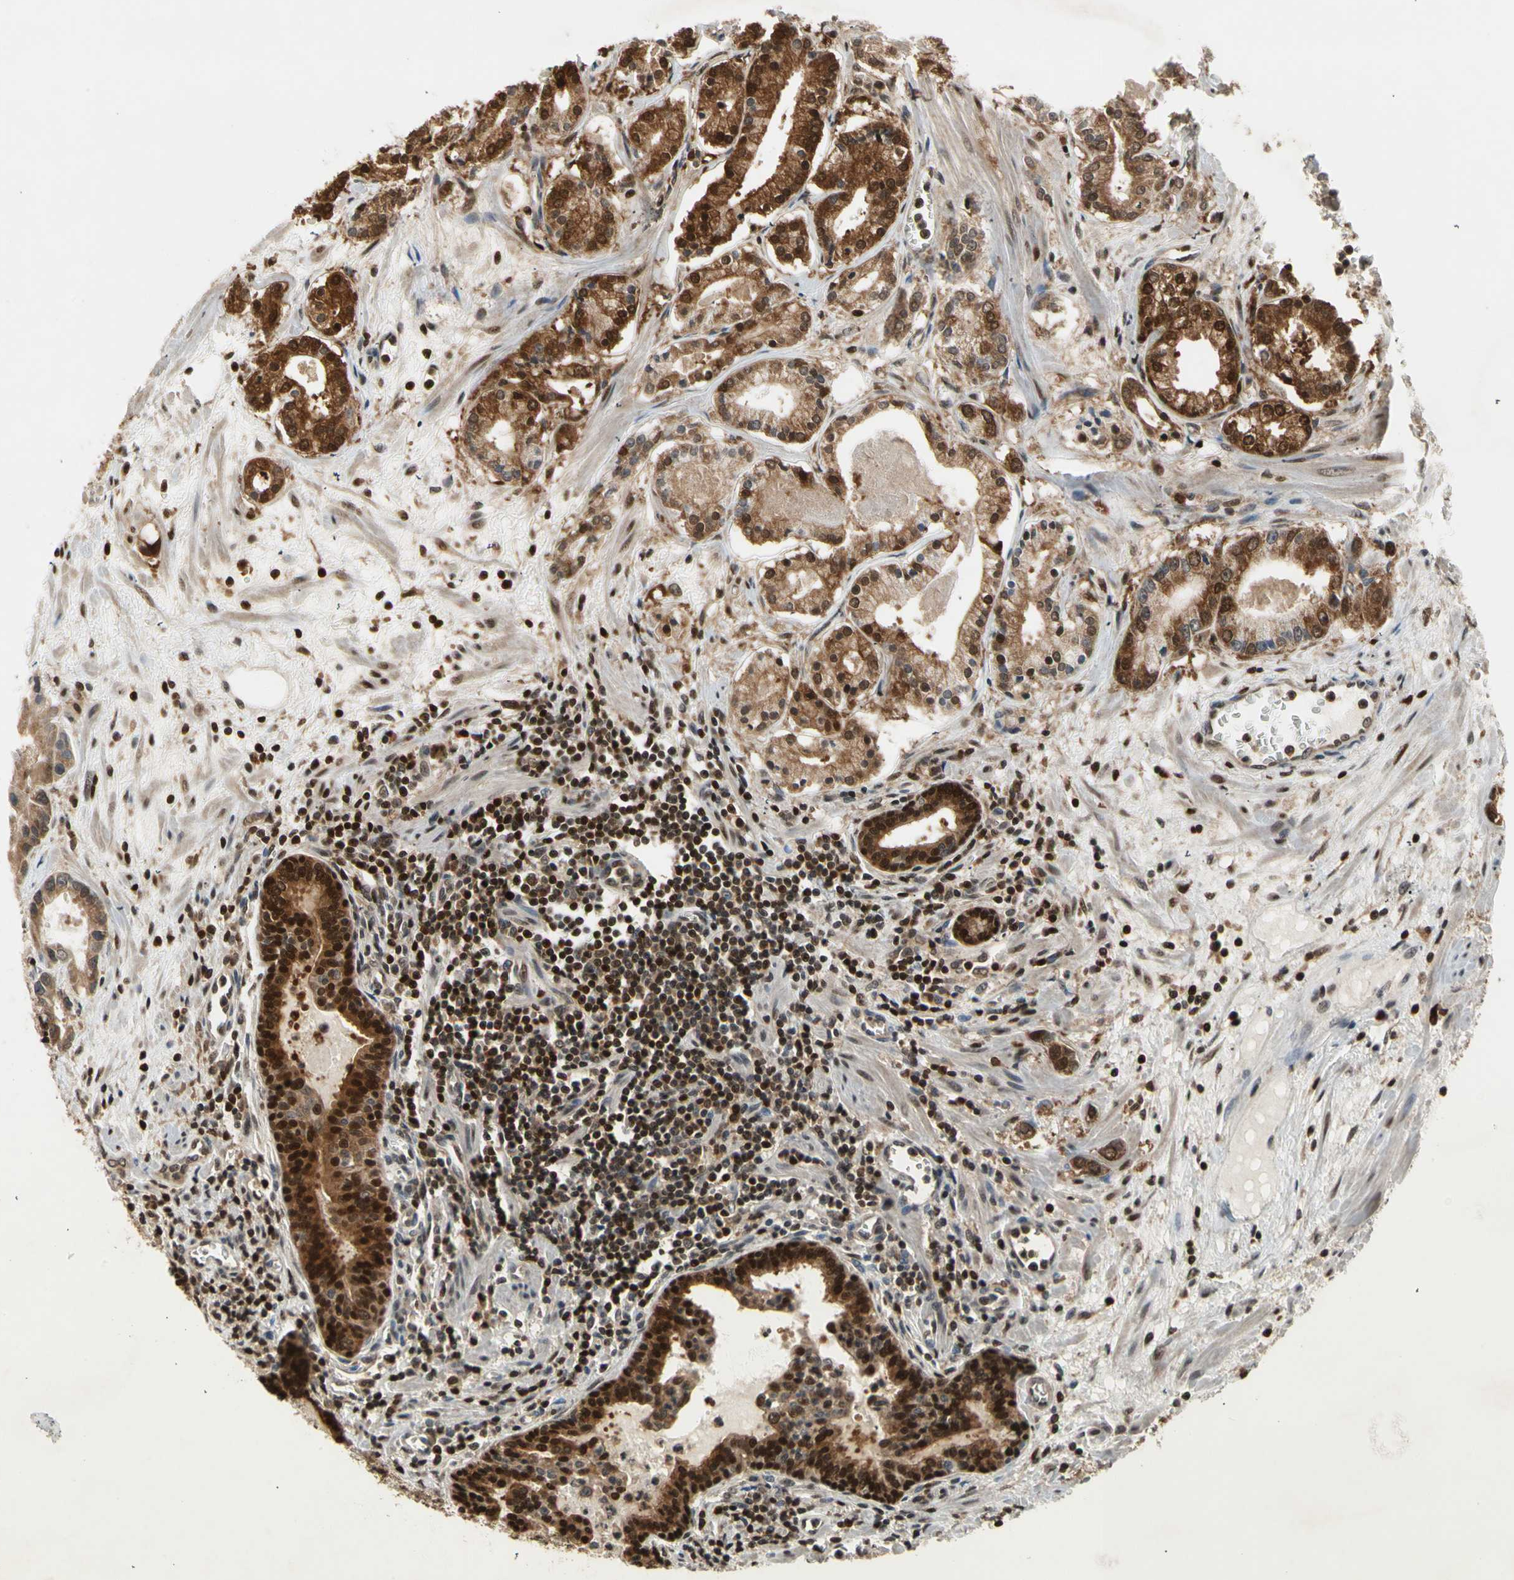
{"staining": {"intensity": "strong", "quantity": ">75%", "location": "cytoplasmic/membranous,nuclear"}, "tissue": "prostate cancer", "cell_type": "Tumor cells", "image_type": "cancer", "snomed": [{"axis": "morphology", "description": "Adenocarcinoma, Low grade"}, {"axis": "topography", "description": "Prostate"}], "caption": "IHC of human prostate cancer (adenocarcinoma (low-grade)) shows high levels of strong cytoplasmic/membranous and nuclear positivity in about >75% of tumor cells.", "gene": "GSR", "patient": {"sex": "male", "age": 59}}